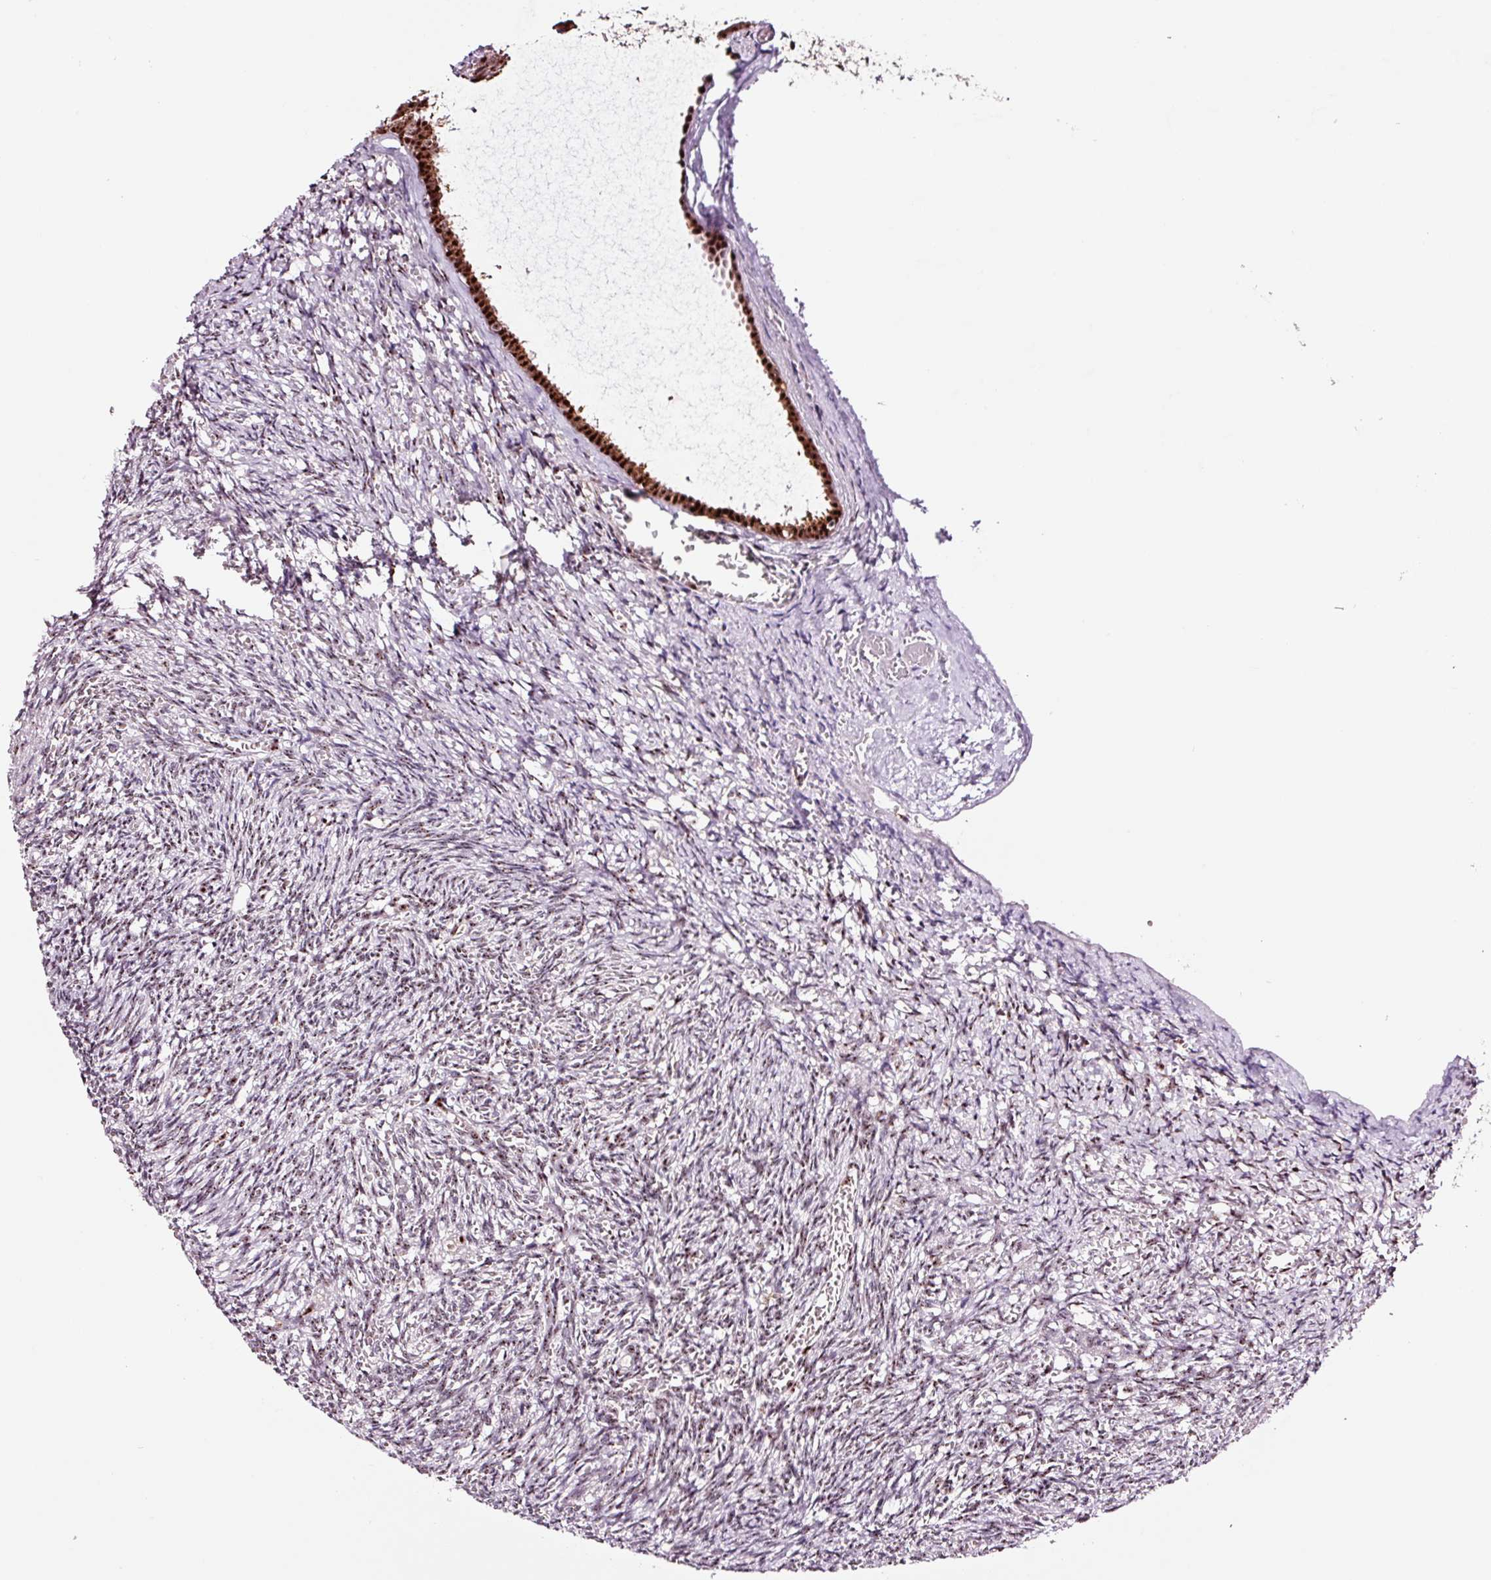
{"staining": {"intensity": "moderate", "quantity": ">75%", "location": "nuclear"}, "tissue": "ovary", "cell_type": "Follicle cells", "image_type": "normal", "snomed": [{"axis": "morphology", "description": "Normal tissue, NOS"}, {"axis": "topography", "description": "Ovary"}], "caption": "Follicle cells display medium levels of moderate nuclear positivity in approximately >75% of cells in unremarkable ovary. Nuclei are stained in blue.", "gene": "GNL3", "patient": {"sex": "female", "age": 67}}